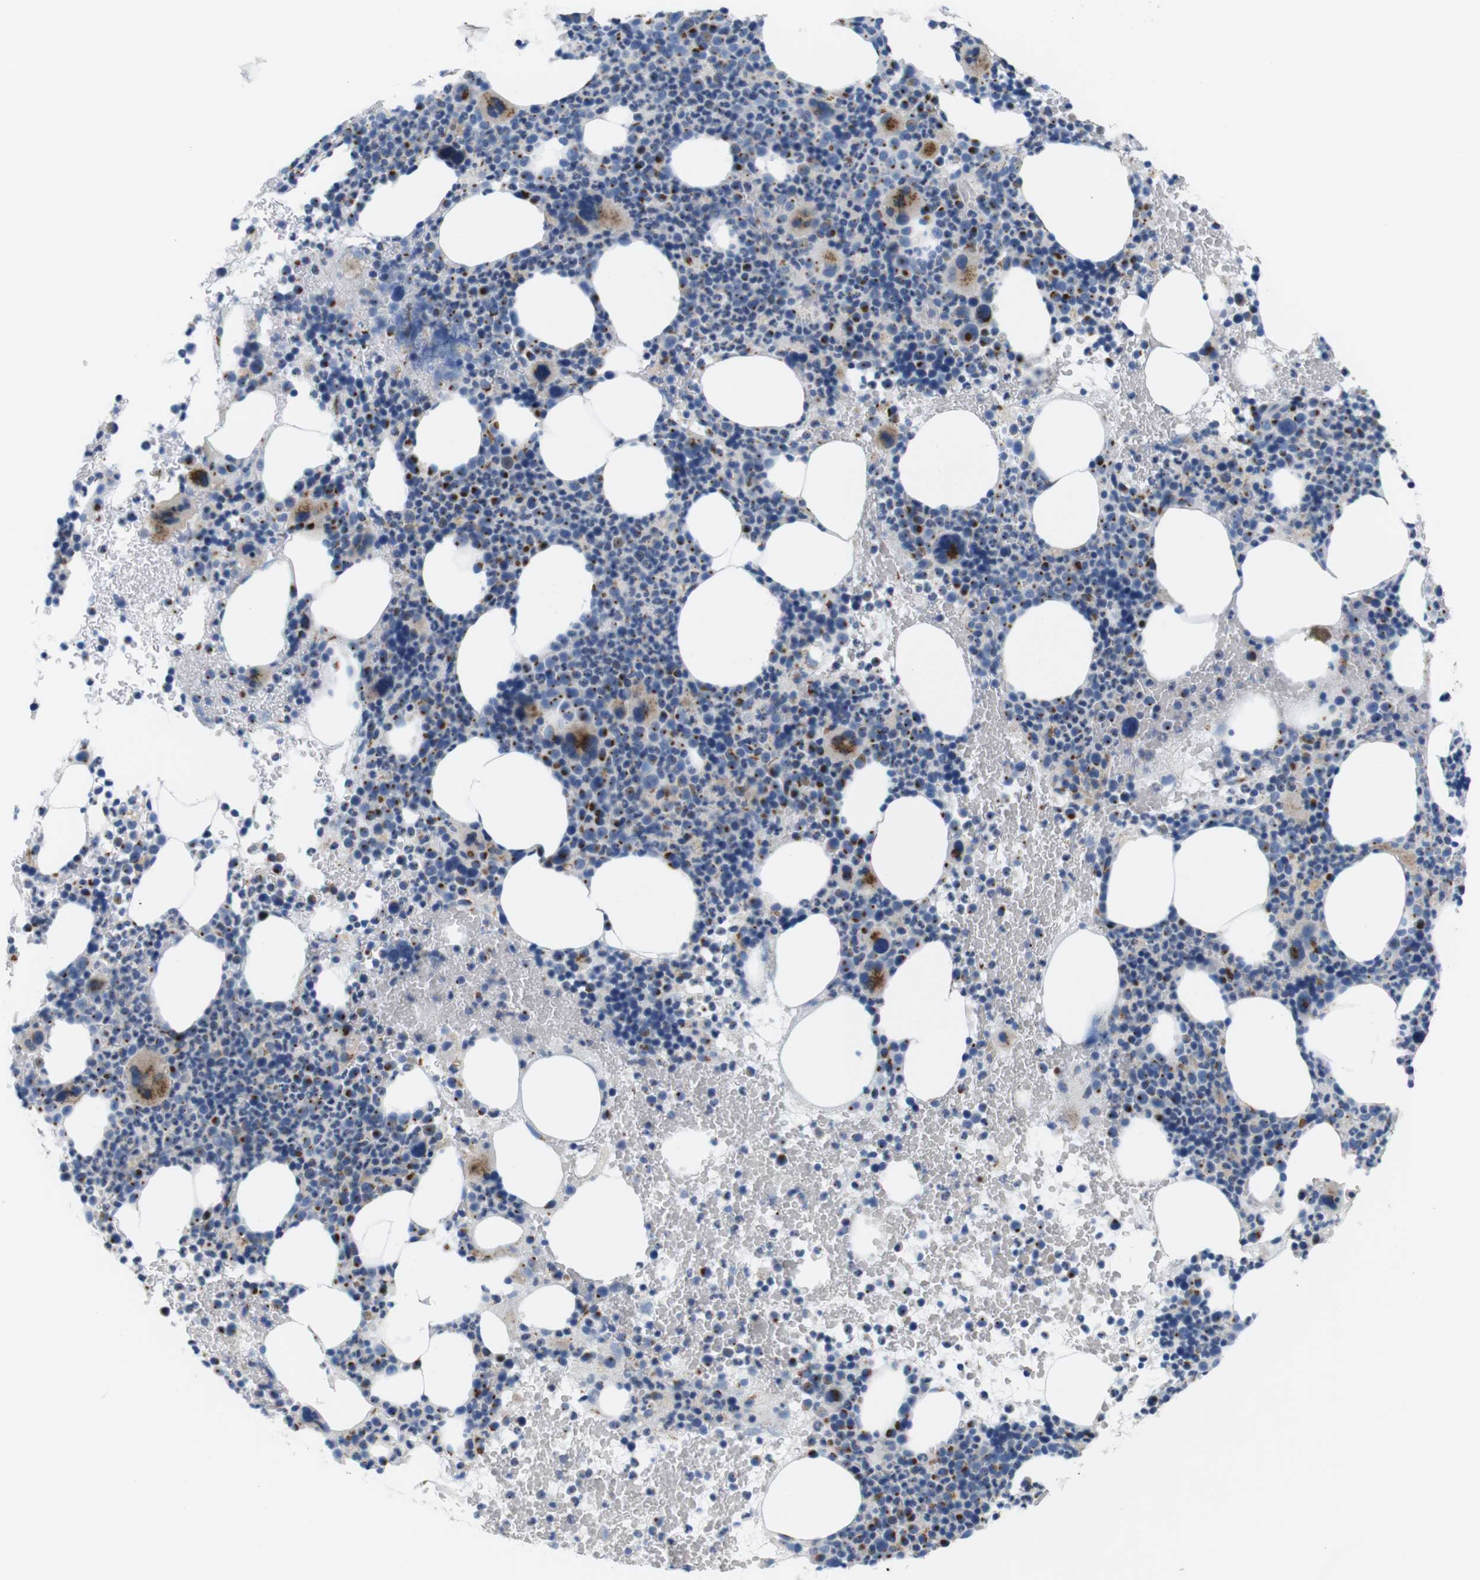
{"staining": {"intensity": "moderate", "quantity": ">75%", "location": "cytoplasmic/membranous"}, "tissue": "bone marrow", "cell_type": "Hematopoietic cells", "image_type": "normal", "snomed": [{"axis": "morphology", "description": "Normal tissue, NOS"}, {"axis": "morphology", "description": "Inflammation, NOS"}, {"axis": "topography", "description": "Bone marrow"}], "caption": "Immunohistochemistry (IHC) of unremarkable human bone marrow demonstrates medium levels of moderate cytoplasmic/membranous positivity in about >75% of hematopoietic cells.", "gene": "GOLGA2", "patient": {"sex": "male", "age": 73}}